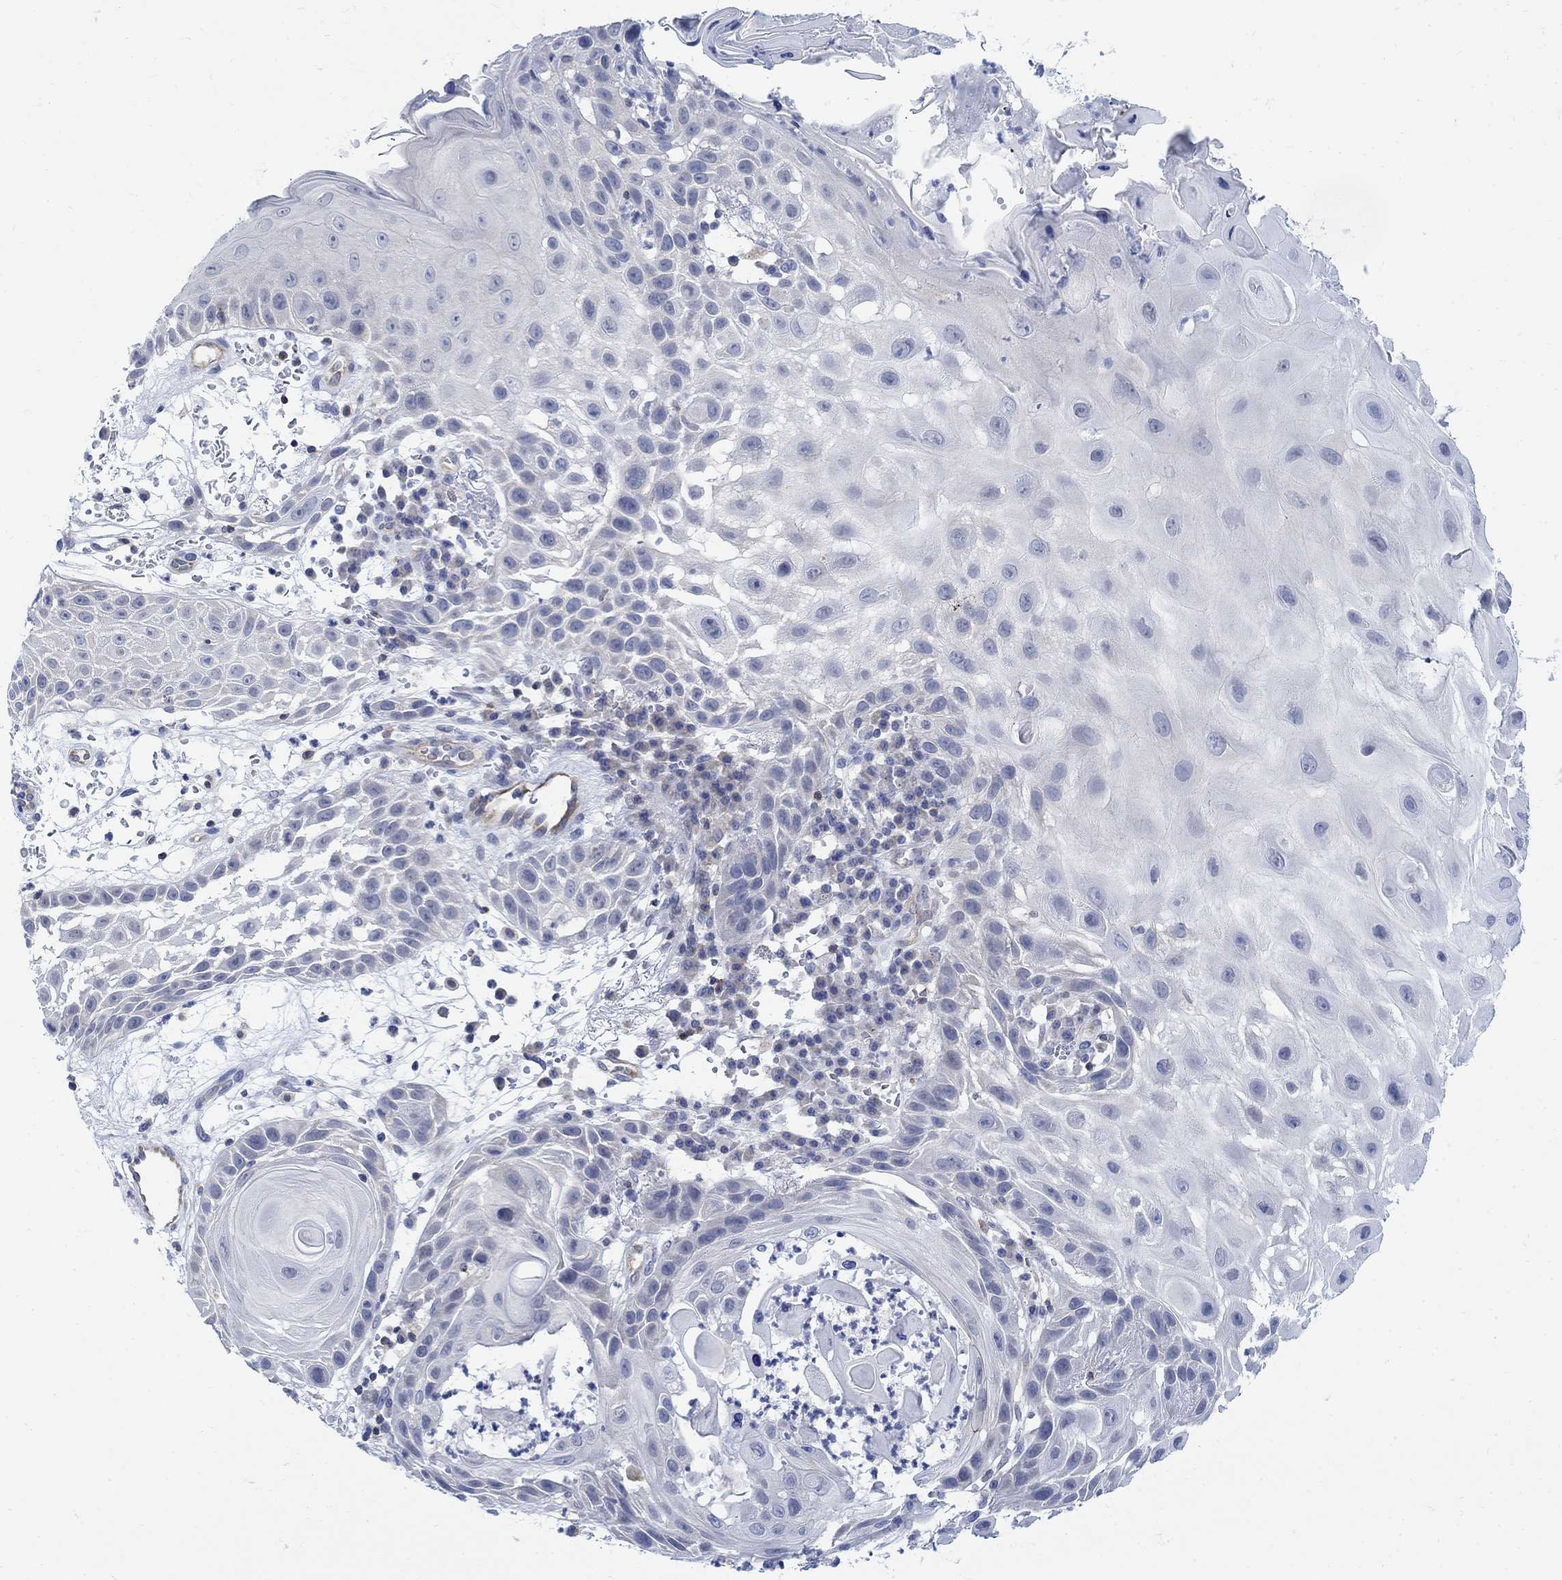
{"staining": {"intensity": "negative", "quantity": "none", "location": "none"}, "tissue": "skin cancer", "cell_type": "Tumor cells", "image_type": "cancer", "snomed": [{"axis": "morphology", "description": "Normal tissue, NOS"}, {"axis": "morphology", "description": "Squamous cell carcinoma, NOS"}, {"axis": "topography", "description": "Skin"}], "caption": "This is an immunohistochemistry photomicrograph of skin cancer. There is no positivity in tumor cells.", "gene": "PHF21B", "patient": {"sex": "male", "age": 79}}